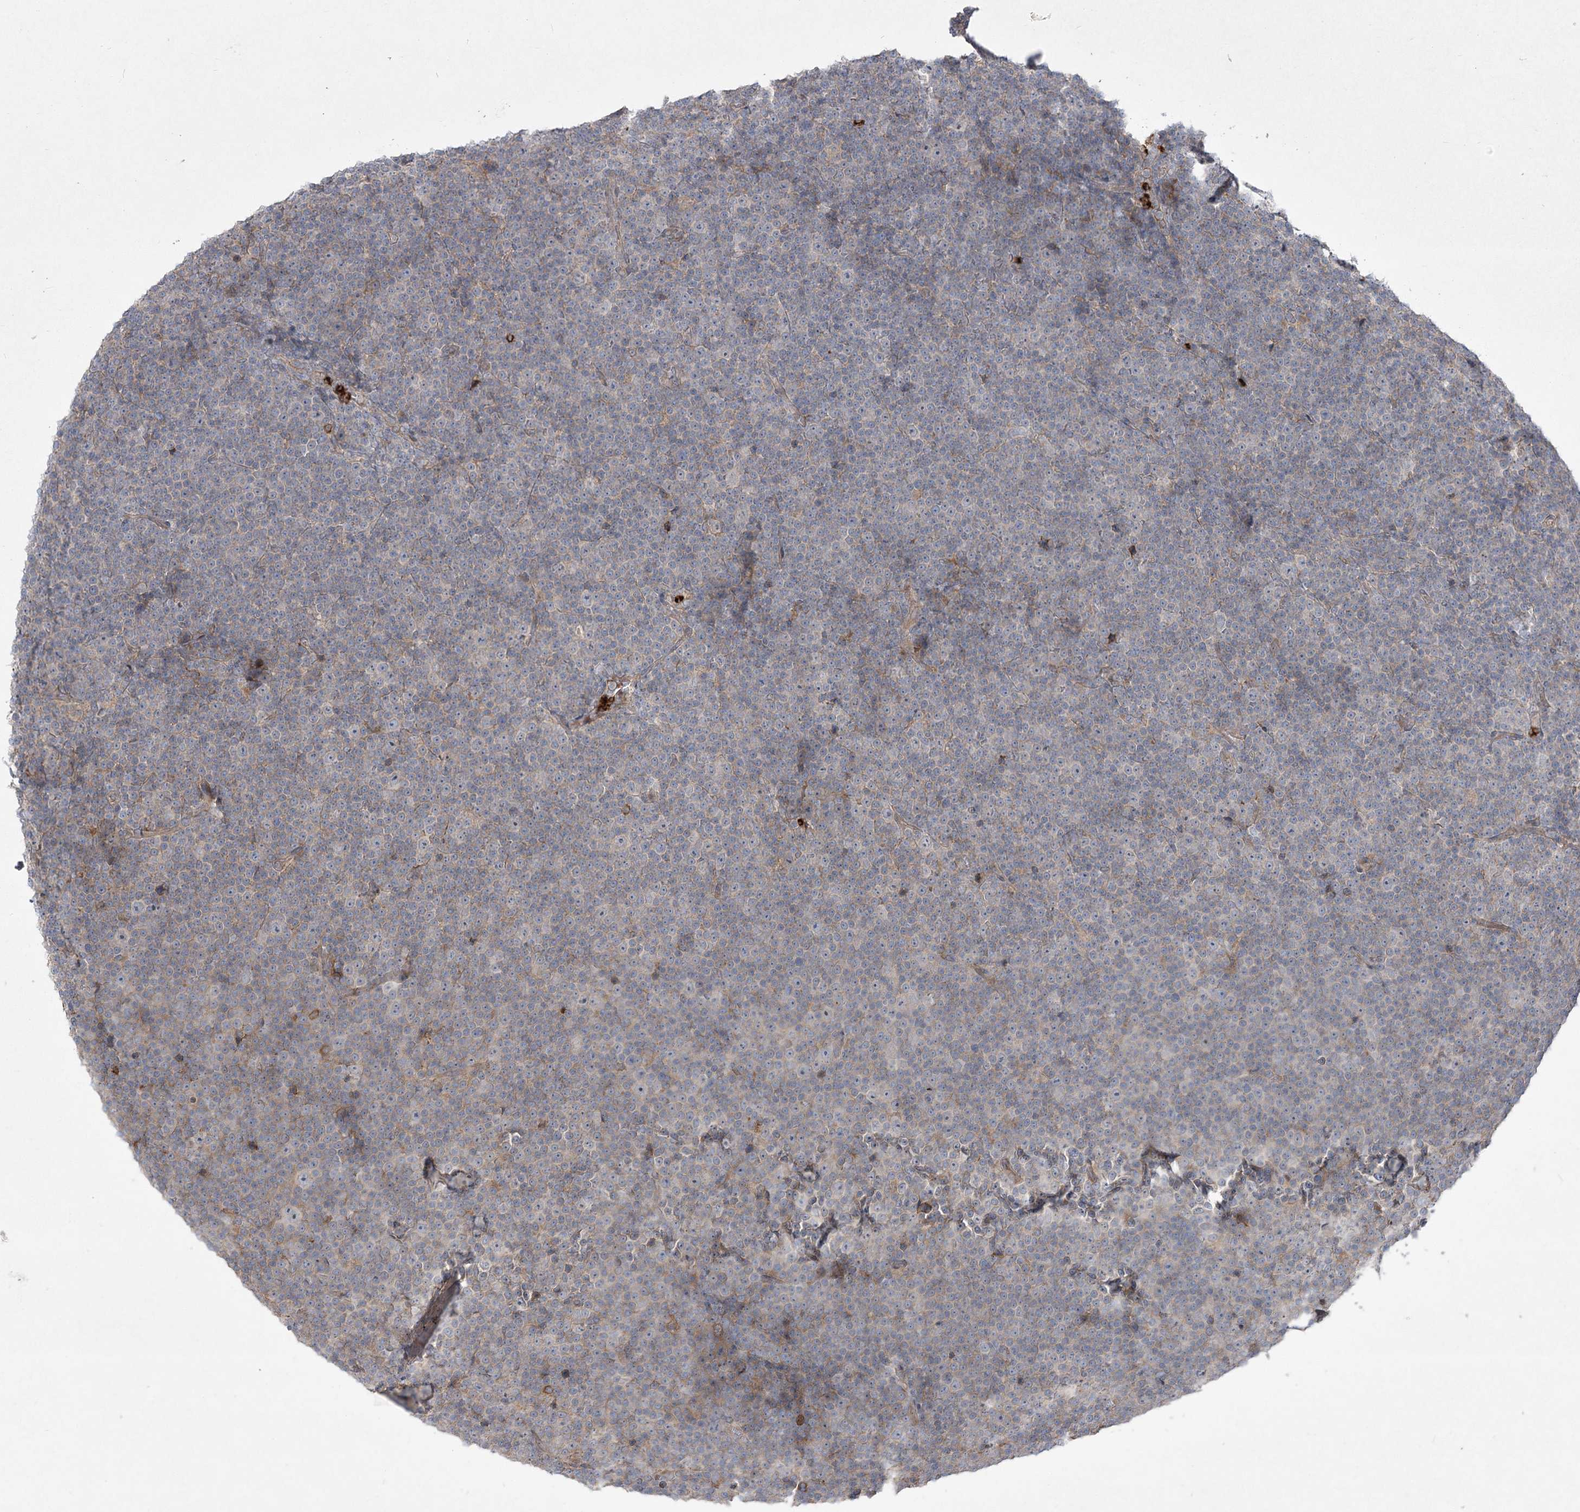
{"staining": {"intensity": "negative", "quantity": "none", "location": "none"}, "tissue": "lymphoma", "cell_type": "Tumor cells", "image_type": "cancer", "snomed": [{"axis": "morphology", "description": "Malignant lymphoma, non-Hodgkin's type, Low grade"}, {"axis": "topography", "description": "Lymph node"}], "caption": "The IHC image has no significant positivity in tumor cells of low-grade malignant lymphoma, non-Hodgkin's type tissue. The staining is performed using DAB brown chromogen with nuclei counter-stained in using hematoxylin.", "gene": "PLEKHA5", "patient": {"sex": "female", "age": 67}}